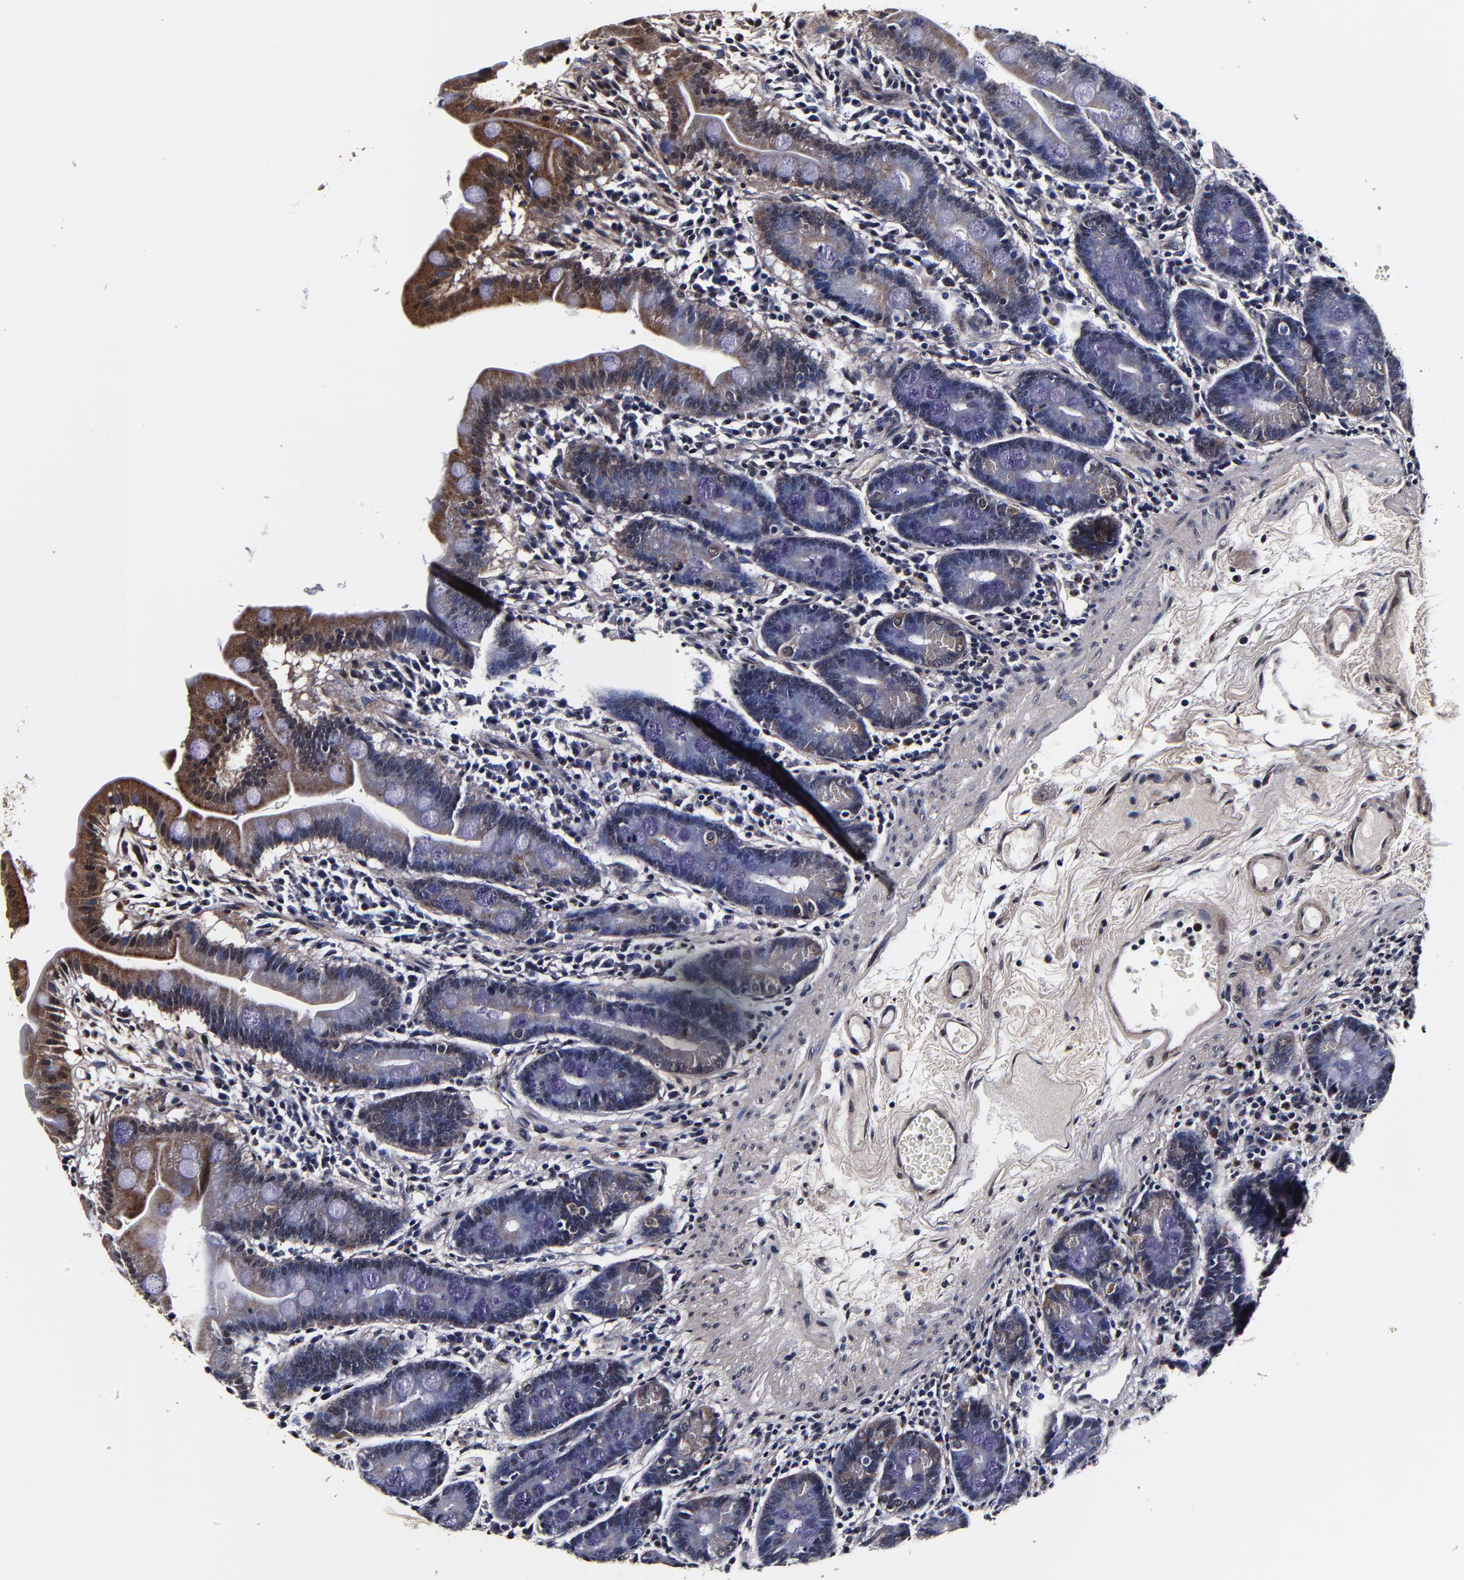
{"staining": {"intensity": "moderate", "quantity": "25%-75%", "location": "cytoplasmic/membranous"}, "tissue": "duodenum", "cell_type": "Glandular cells", "image_type": "normal", "snomed": [{"axis": "morphology", "description": "Normal tissue, NOS"}, {"axis": "topography", "description": "Duodenum"}], "caption": "The micrograph demonstrates a brown stain indicating the presence of a protein in the cytoplasmic/membranous of glandular cells in duodenum.", "gene": "MMP15", "patient": {"sex": "male", "age": 50}}